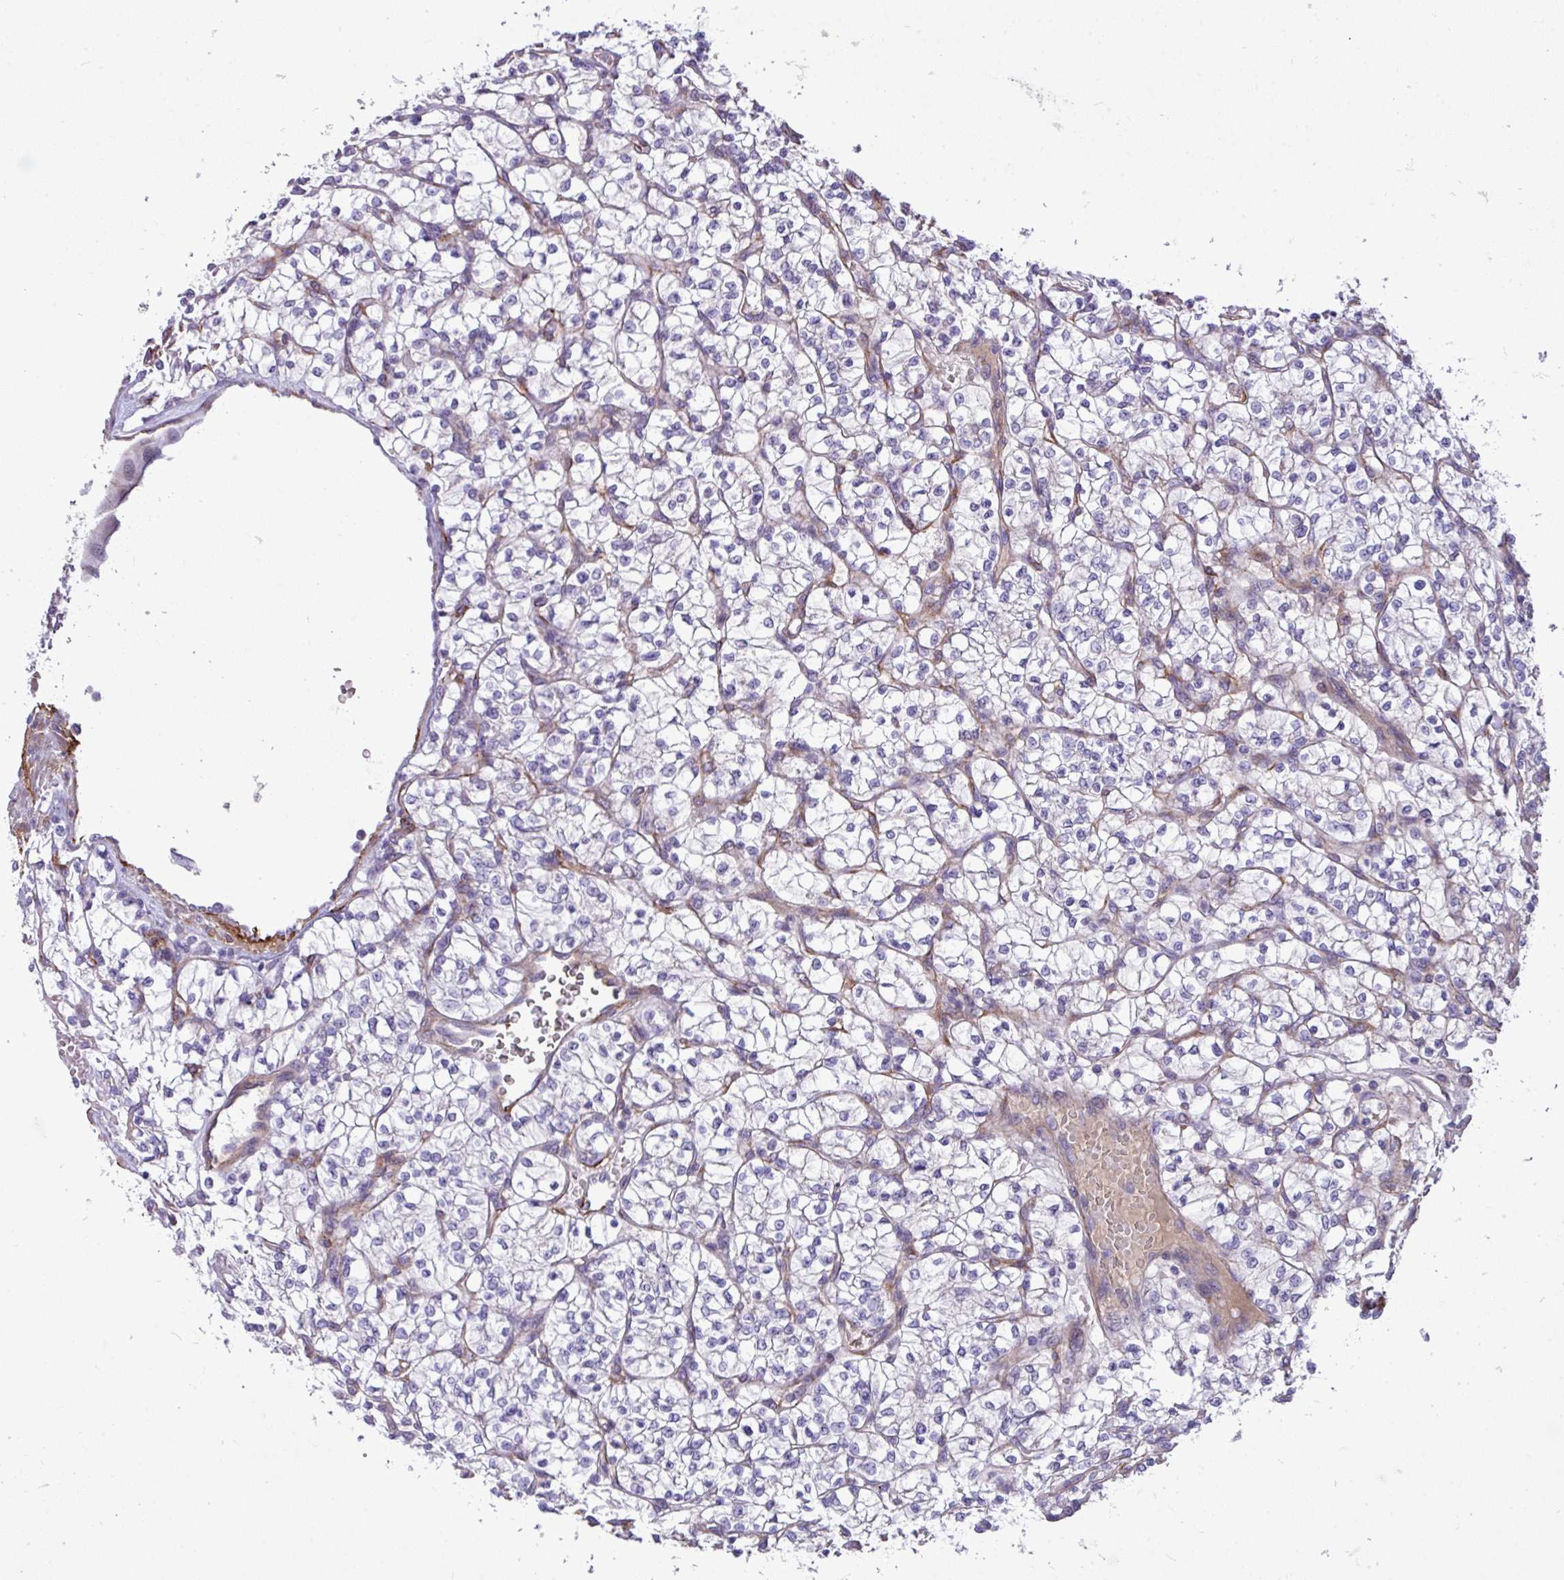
{"staining": {"intensity": "negative", "quantity": "none", "location": "none"}, "tissue": "renal cancer", "cell_type": "Tumor cells", "image_type": "cancer", "snomed": [{"axis": "morphology", "description": "Adenocarcinoma, NOS"}, {"axis": "topography", "description": "Kidney"}], "caption": "High magnification brightfield microscopy of renal cancer (adenocarcinoma) stained with DAB (3,3'-diaminobenzidine) (brown) and counterstained with hematoxylin (blue): tumor cells show no significant positivity. (Stains: DAB (3,3'-diaminobenzidine) IHC with hematoxylin counter stain, Microscopy: brightfield microscopy at high magnification).", "gene": "CD248", "patient": {"sex": "female", "age": 64}}